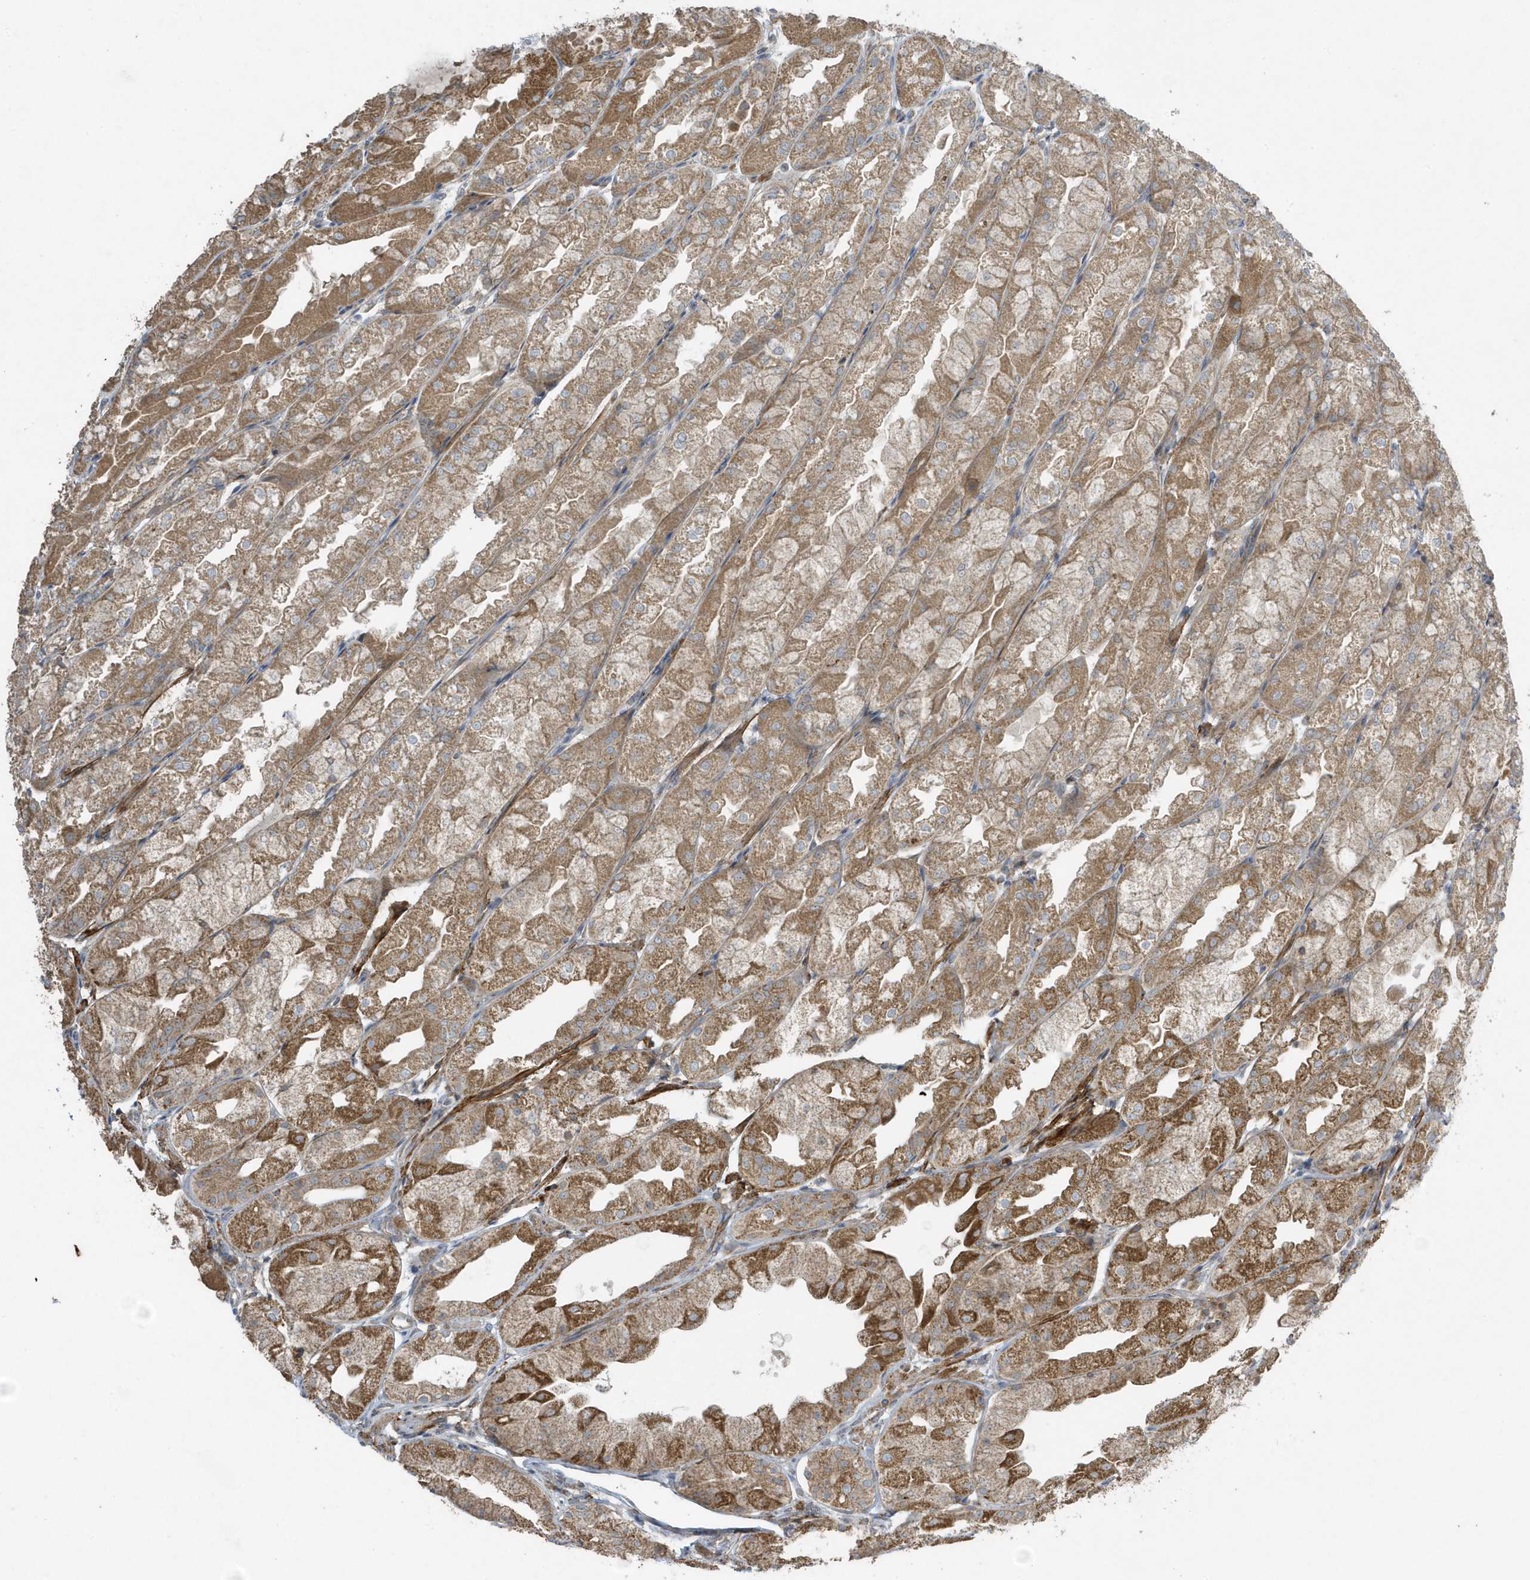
{"staining": {"intensity": "moderate", "quantity": ">75%", "location": "cytoplasmic/membranous"}, "tissue": "stomach", "cell_type": "Glandular cells", "image_type": "normal", "snomed": [{"axis": "morphology", "description": "Normal tissue, NOS"}, {"axis": "topography", "description": "Stomach, upper"}], "caption": "Immunohistochemical staining of benign stomach displays medium levels of moderate cytoplasmic/membranous staining in approximately >75% of glandular cells. The protein of interest is stained brown, and the nuclei are stained in blue (DAB (3,3'-diaminobenzidine) IHC with brightfield microscopy, high magnification).", "gene": "SLC38A2", "patient": {"sex": "male", "age": 47}}